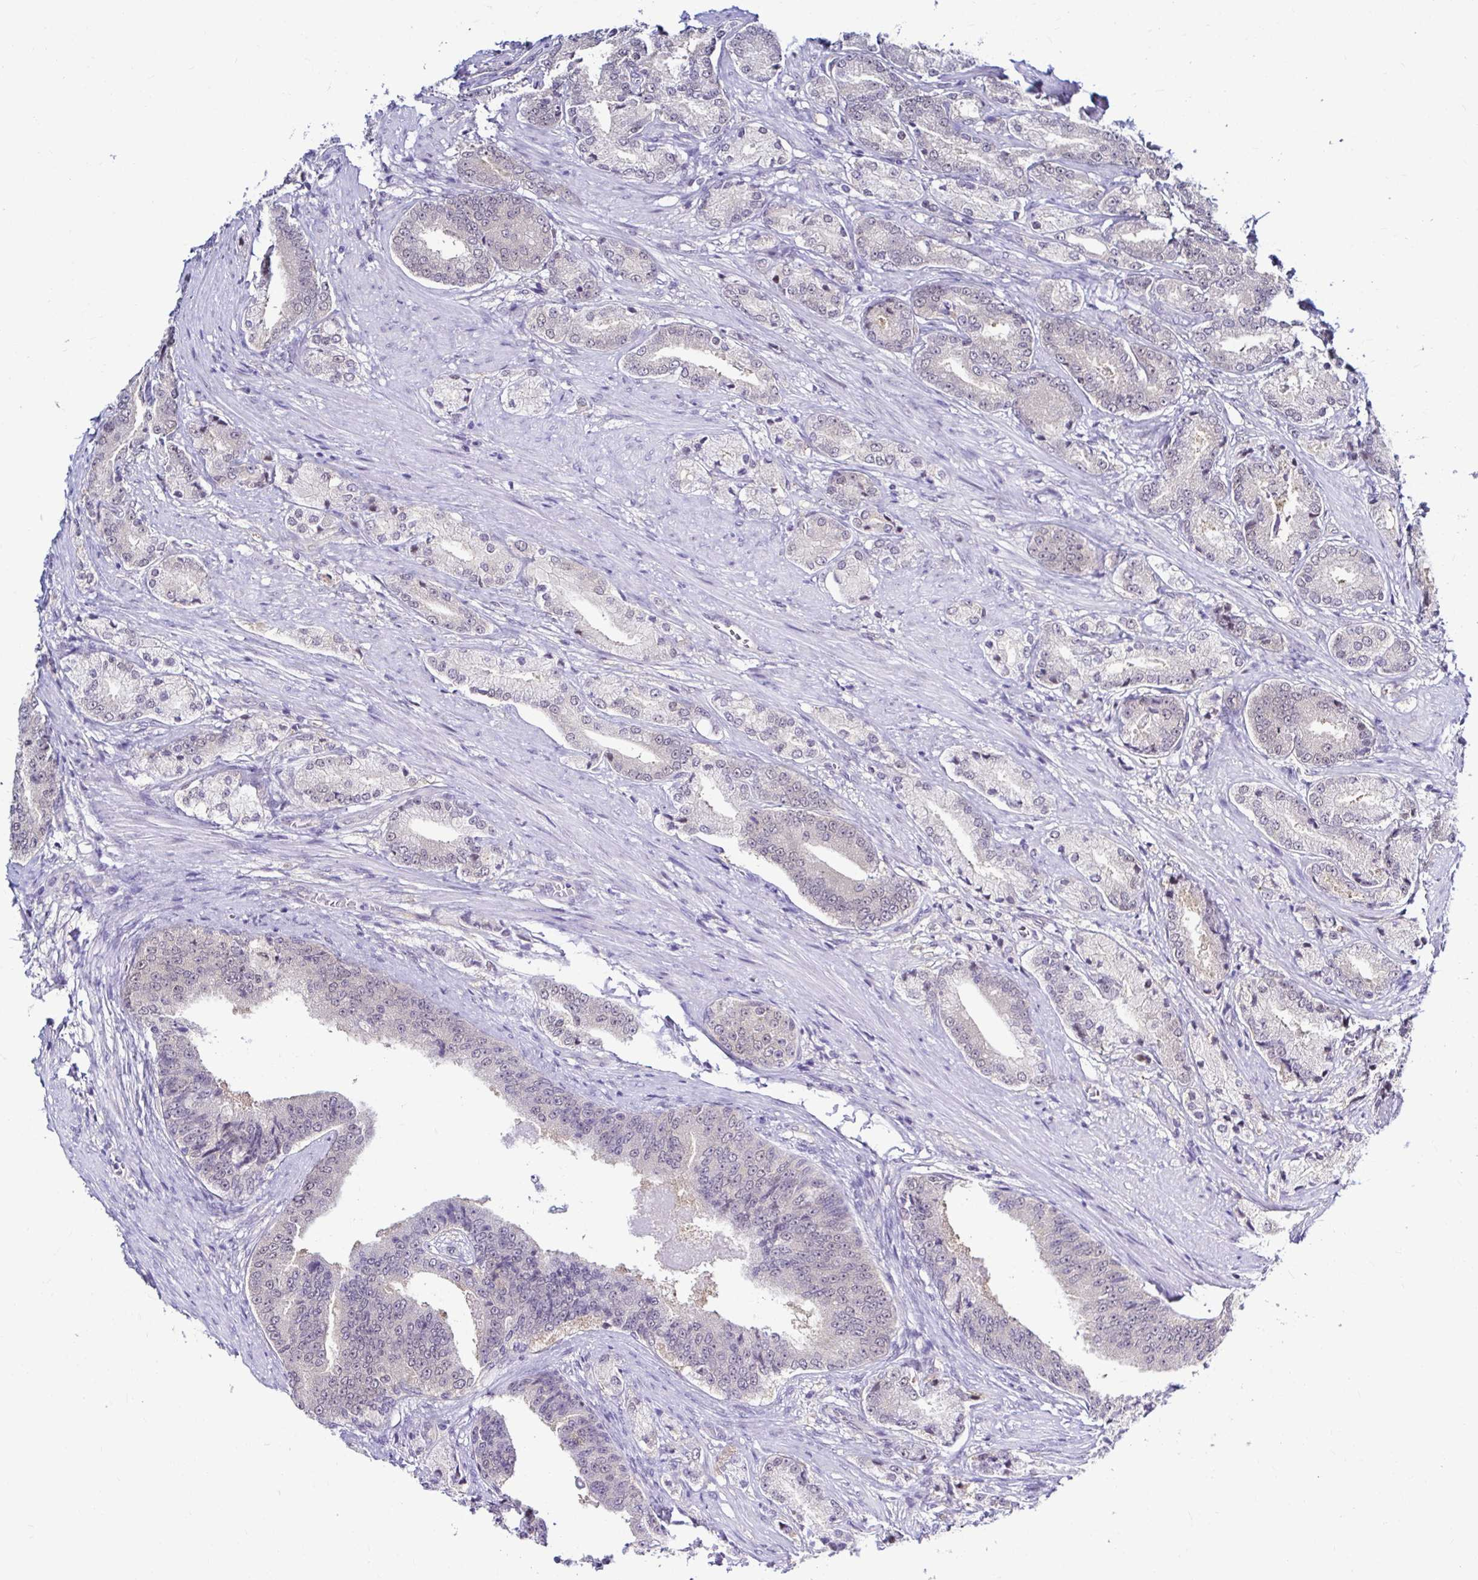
{"staining": {"intensity": "weak", "quantity": "<25%", "location": "nuclear"}, "tissue": "prostate cancer", "cell_type": "Tumor cells", "image_type": "cancer", "snomed": [{"axis": "morphology", "description": "Adenocarcinoma, High grade"}, {"axis": "topography", "description": "Prostate and seminal vesicle, NOS"}], "caption": "Adenocarcinoma (high-grade) (prostate) was stained to show a protein in brown. There is no significant positivity in tumor cells. (IHC, brightfield microscopy, high magnification).", "gene": "PSMD3", "patient": {"sex": "male", "age": 61}}